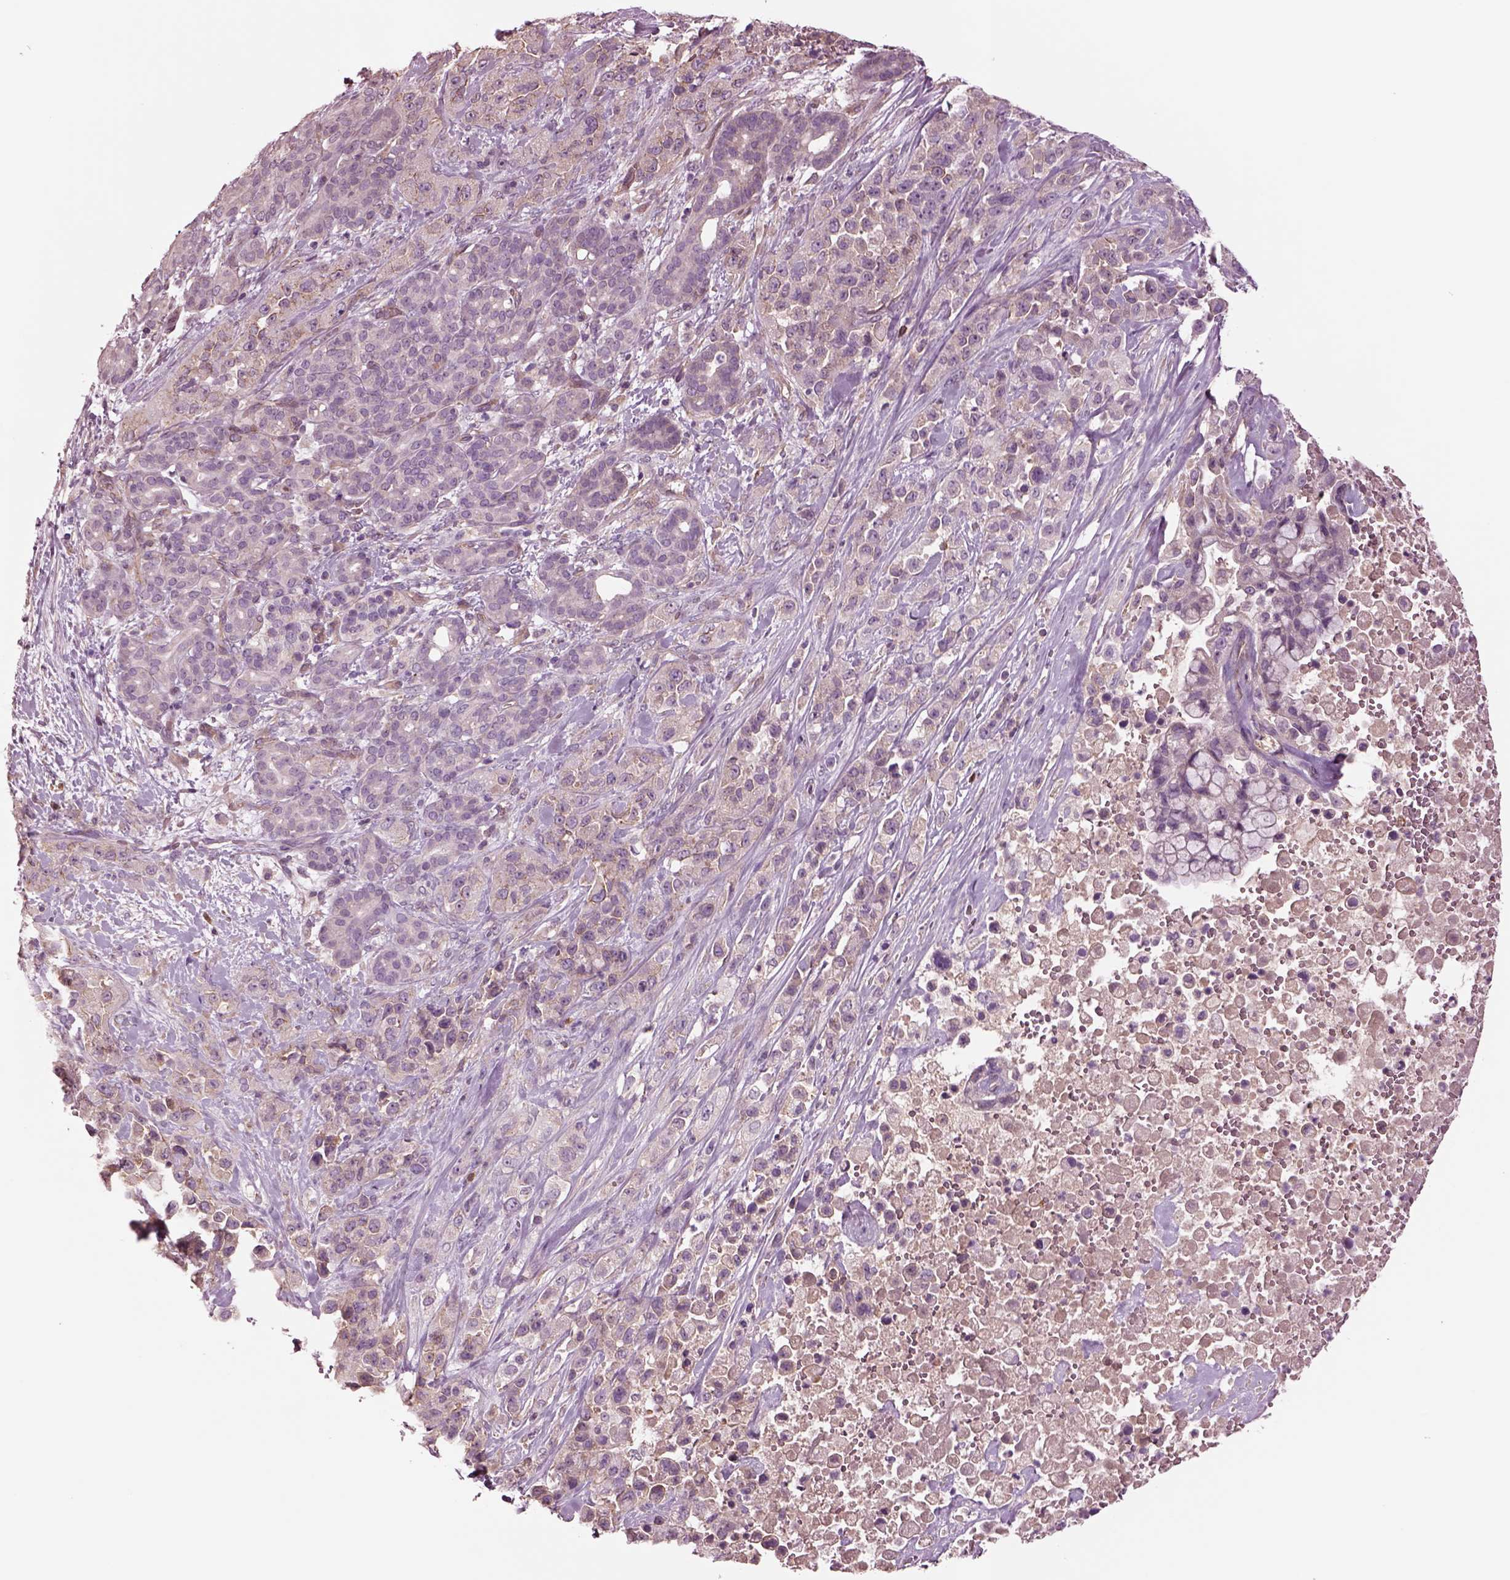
{"staining": {"intensity": "negative", "quantity": "none", "location": "none"}, "tissue": "pancreatic cancer", "cell_type": "Tumor cells", "image_type": "cancer", "snomed": [{"axis": "morphology", "description": "Adenocarcinoma, NOS"}, {"axis": "topography", "description": "Pancreas"}], "caption": "This photomicrograph is of pancreatic cancer (adenocarcinoma) stained with immunohistochemistry to label a protein in brown with the nuclei are counter-stained blue. There is no positivity in tumor cells.", "gene": "HTR1B", "patient": {"sex": "male", "age": 44}}